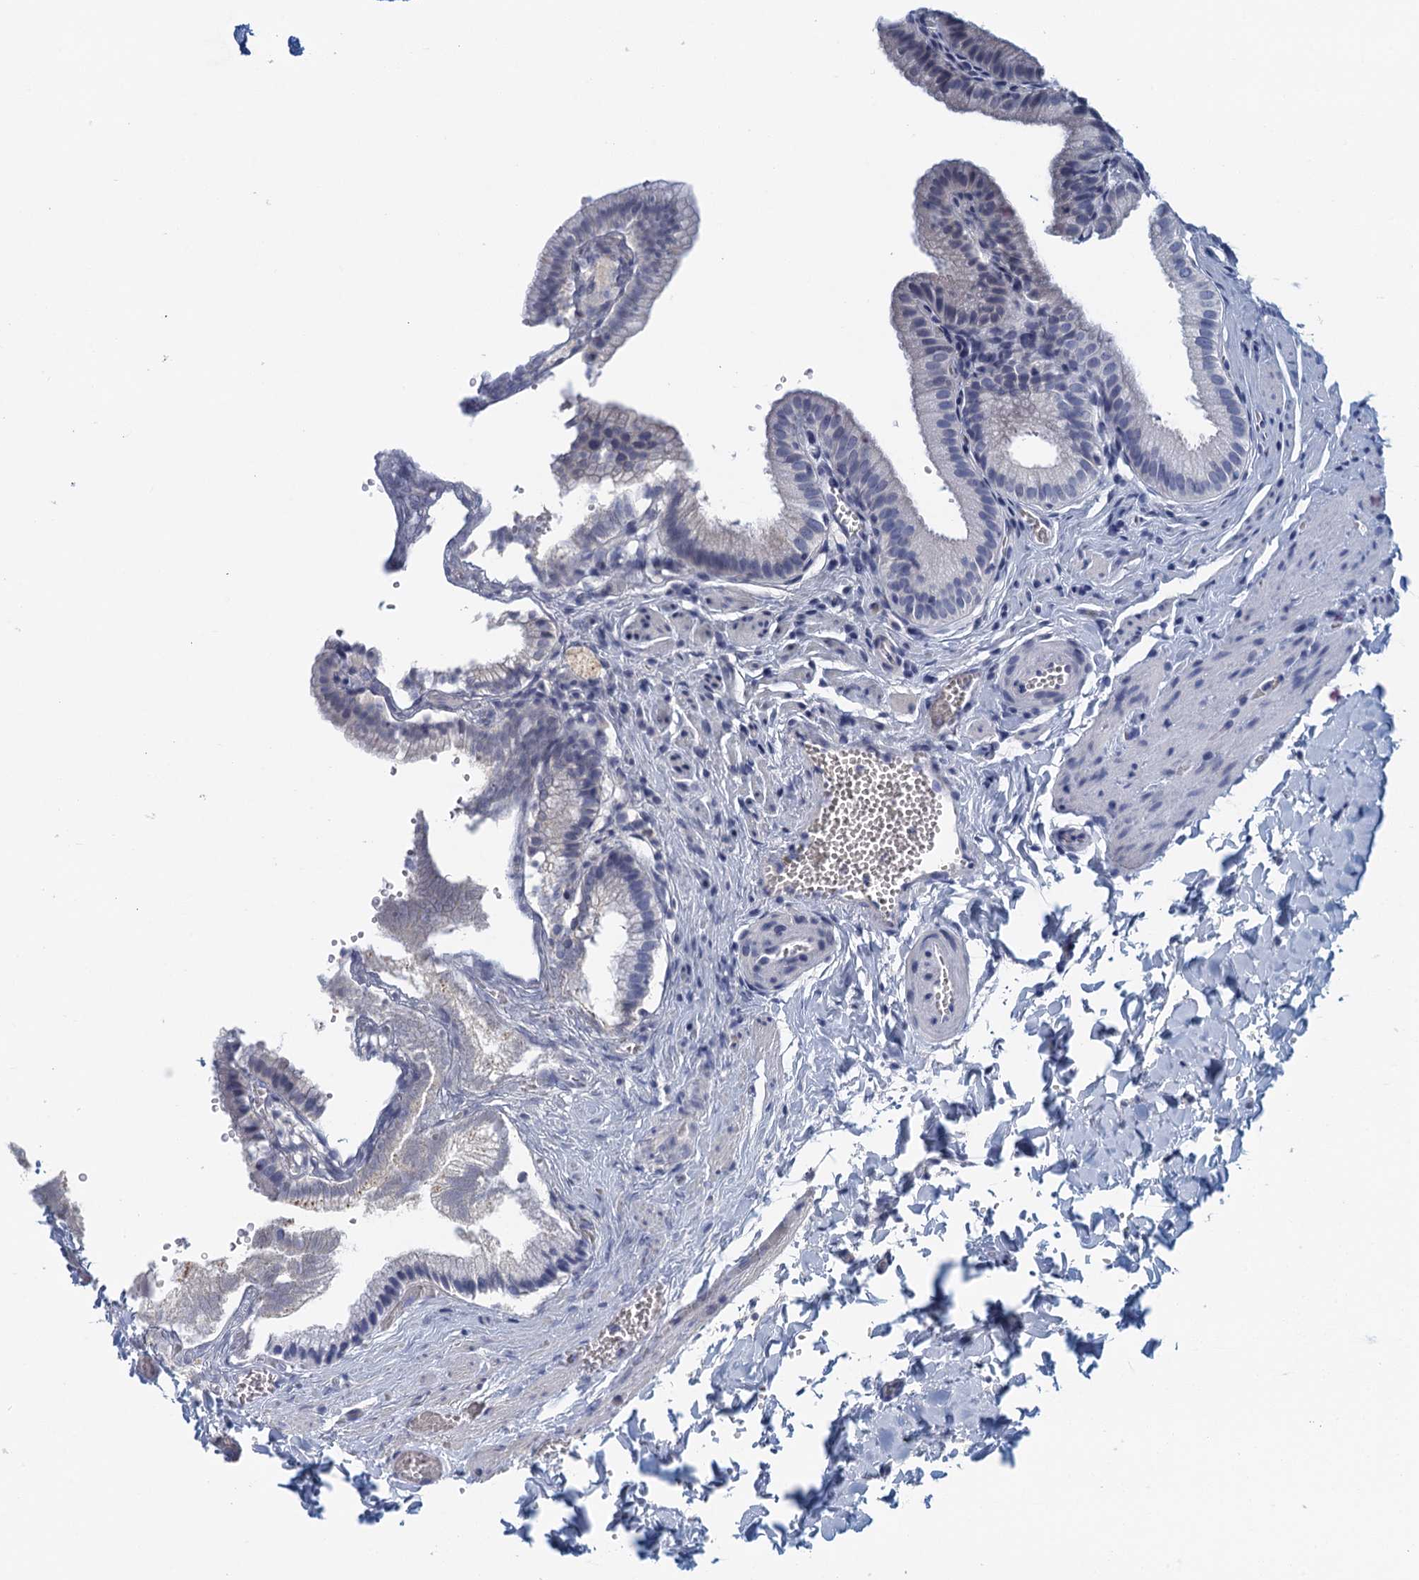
{"staining": {"intensity": "negative", "quantity": "none", "location": "none"}, "tissue": "gallbladder", "cell_type": "Glandular cells", "image_type": "normal", "snomed": [{"axis": "morphology", "description": "Normal tissue, NOS"}, {"axis": "topography", "description": "Gallbladder"}], "caption": "Immunohistochemistry (IHC) micrograph of normal gallbladder: gallbladder stained with DAB (3,3'-diaminobenzidine) reveals no significant protein positivity in glandular cells.", "gene": "CYP51A1", "patient": {"sex": "male", "age": 38}}